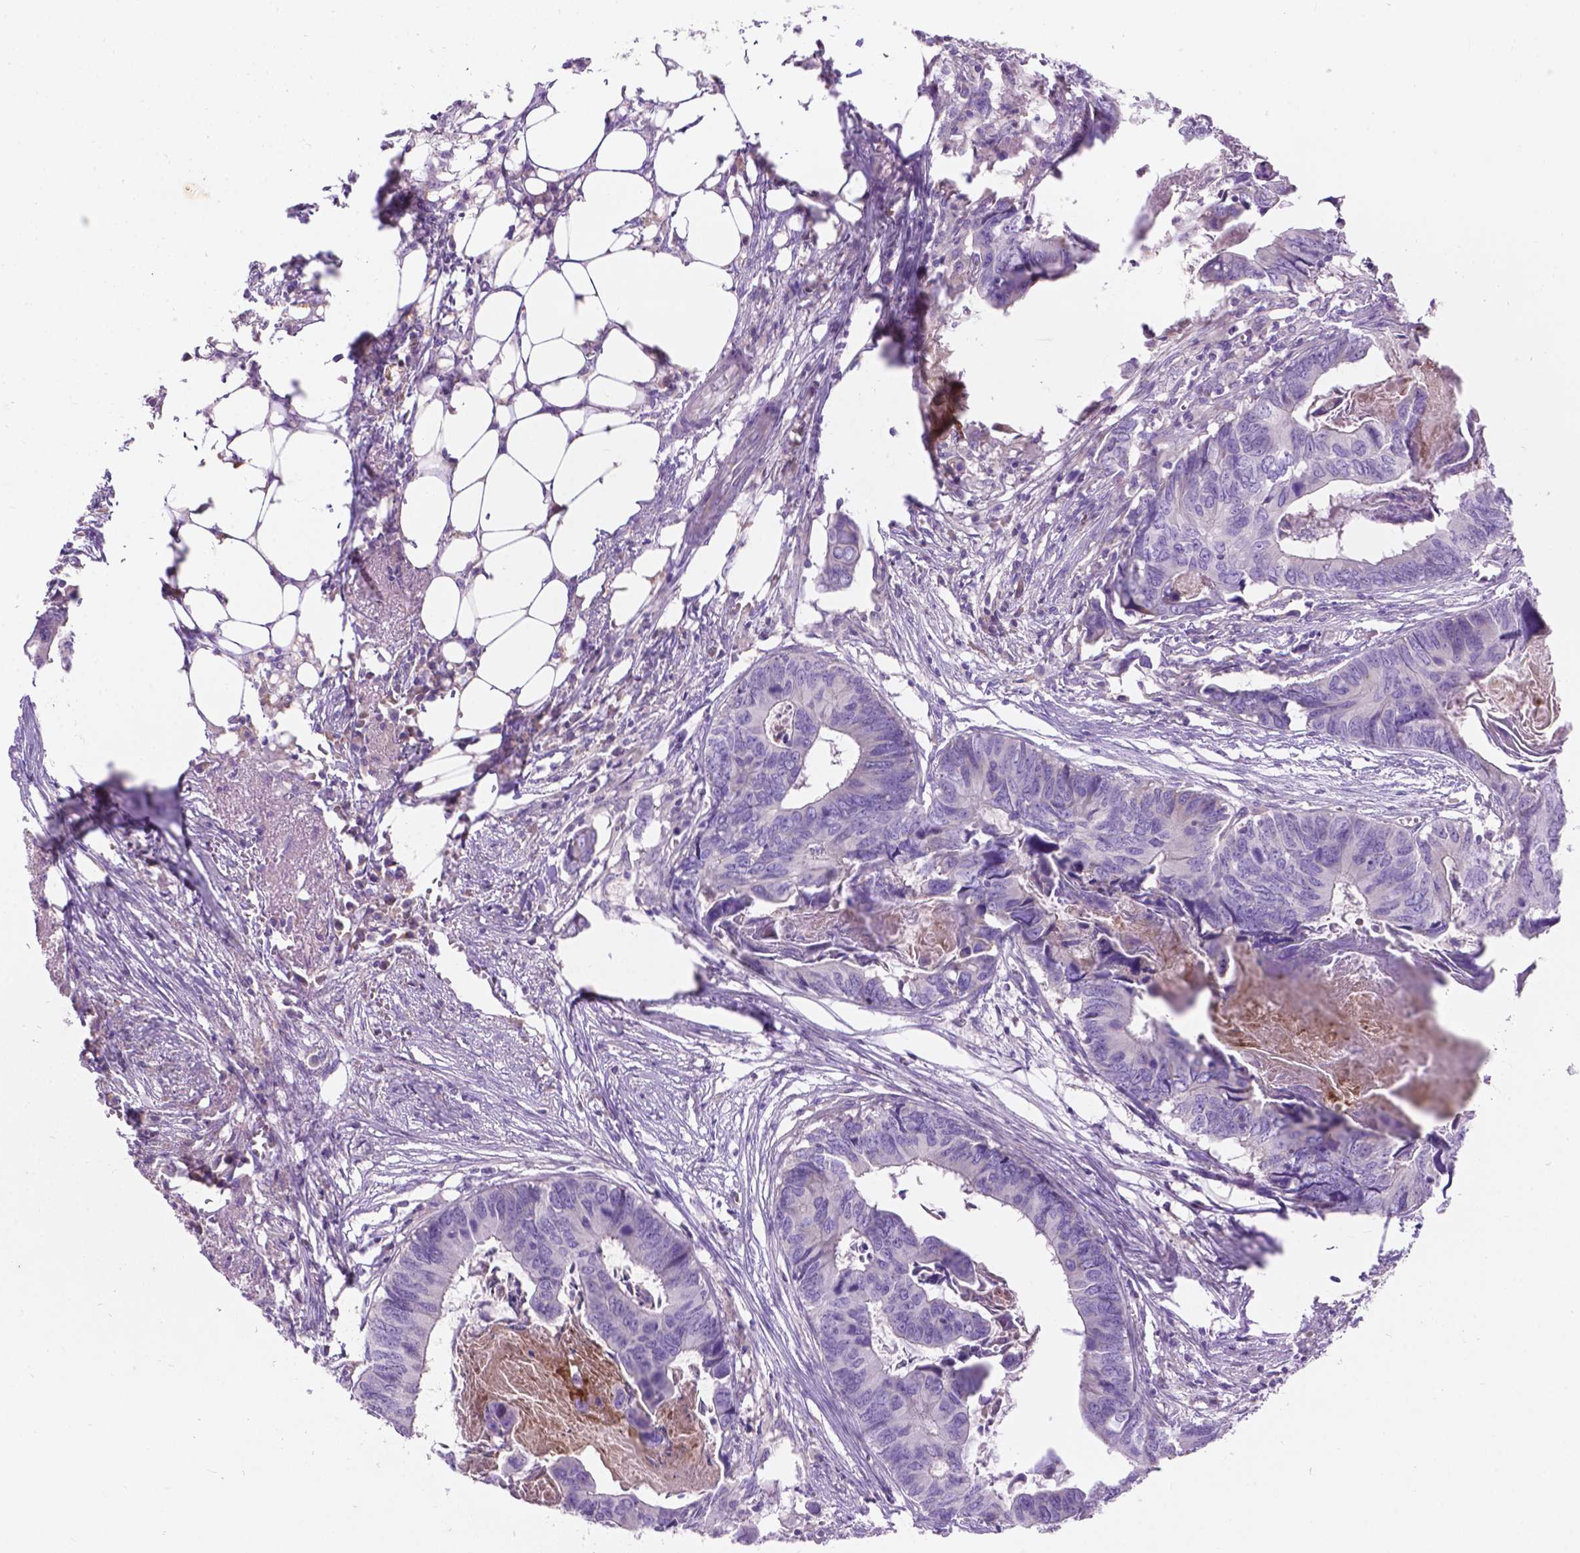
{"staining": {"intensity": "negative", "quantity": "none", "location": "none"}, "tissue": "colorectal cancer", "cell_type": "Tumor cells", "image_type": "cancer", "snomed": [{"axis": "morphology", "description": "Adenocarcinoma, NOS"}, {"axis": "topography", "description": "Colon"}], "caption": "Colorectal adenocarcinoma stained for a protein using immunohistochemistry shows no expression tumor cells.", "gene": "NOXO1", "patient": {"sex": "female", "age": 82}}